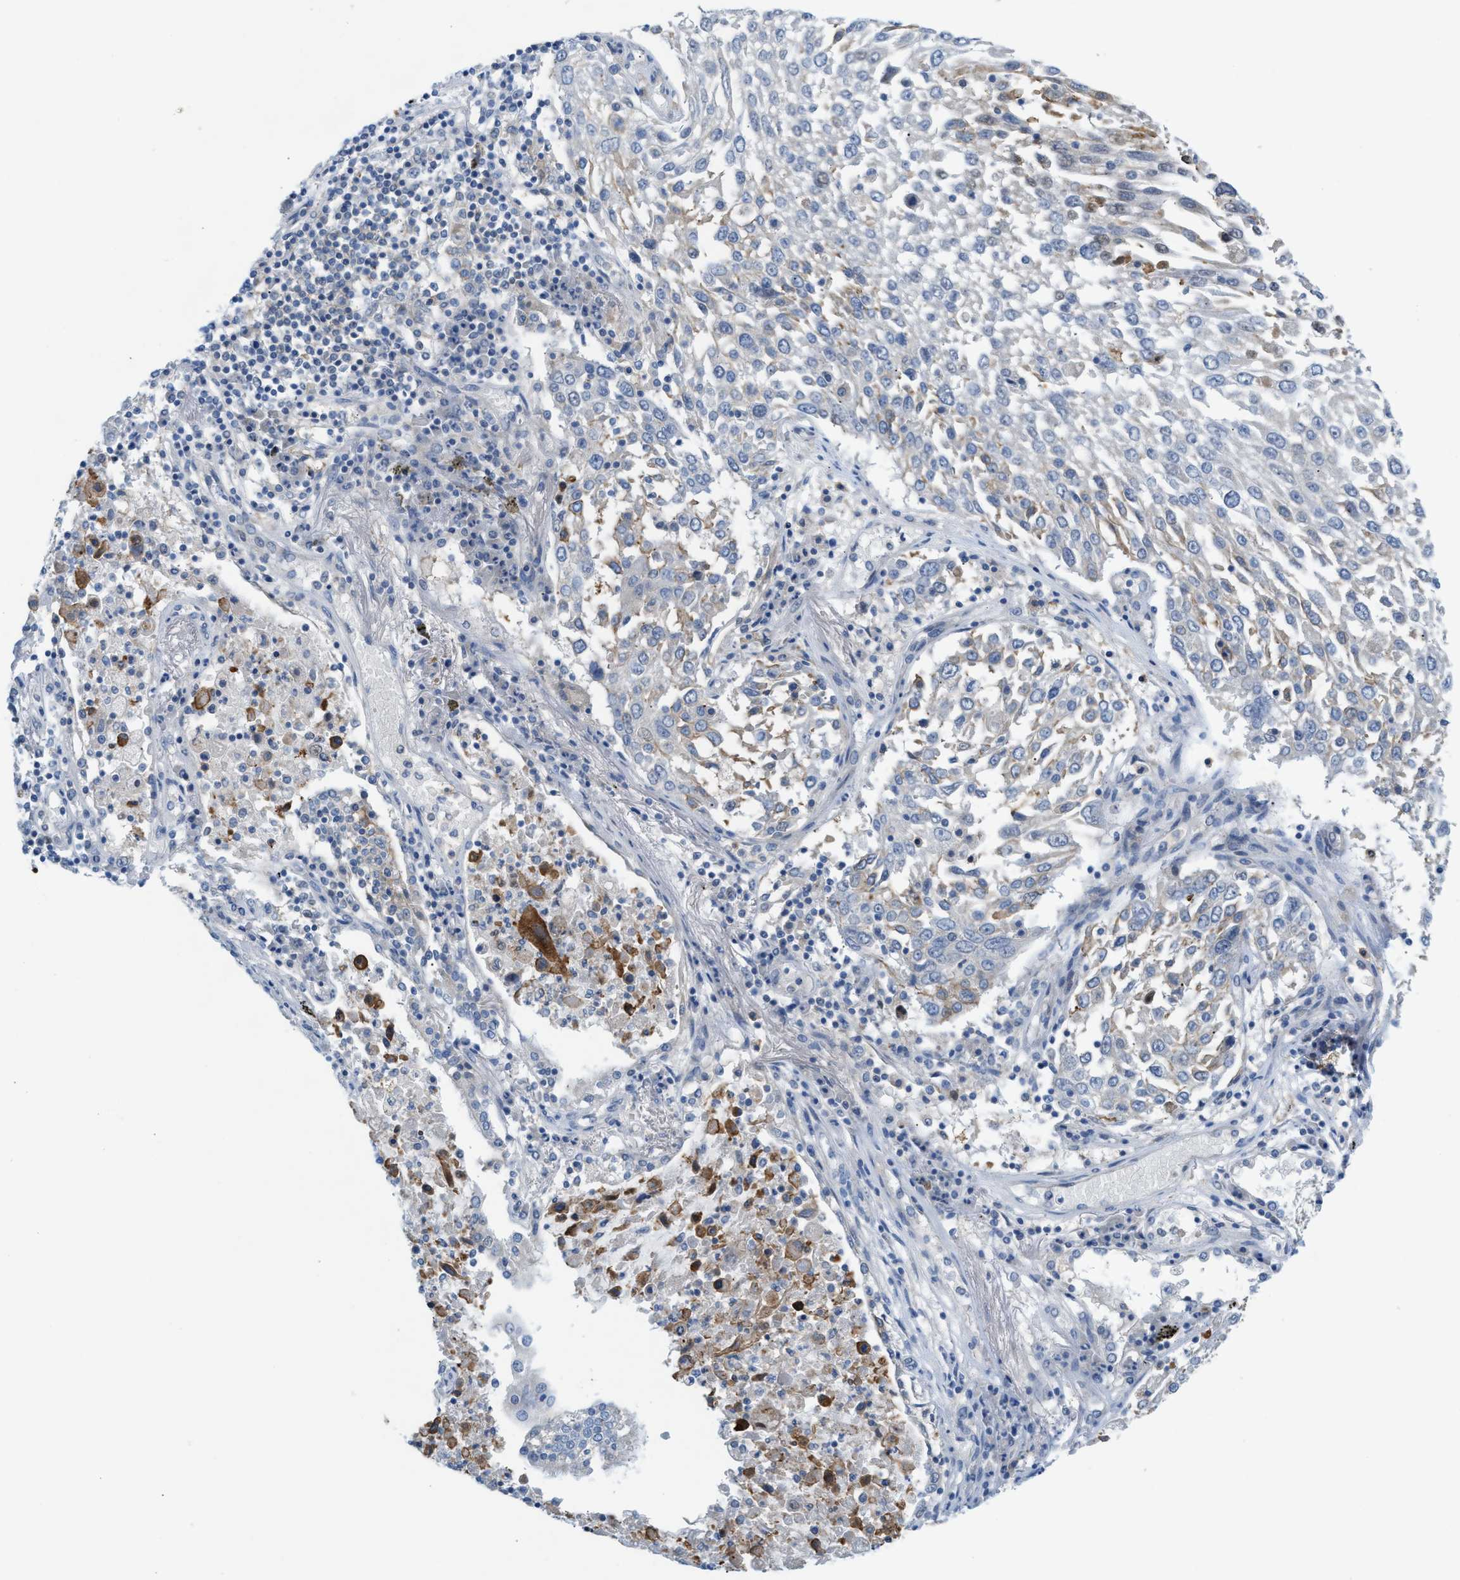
{"staining": {"intensity": "weak", "quantity": "<25%", "location": "cytoplasmic/membranous"}, "tissue": "lung cancer", "cell_type": "Tumor cells", "image_type": "cancer", "snomed": [{"axis": "morphology", "description": "Squamous cell carcinoma, NOS"}, {"axis": "topography", "description": "Lung"}], "caption": "Immunohistochemical staining of human lung cancer (squamous cell carcinoma) reveals no significant expression in tumor cells.", "gene": "PPM1D", "patient": {"sex": "male", "age": 65}}